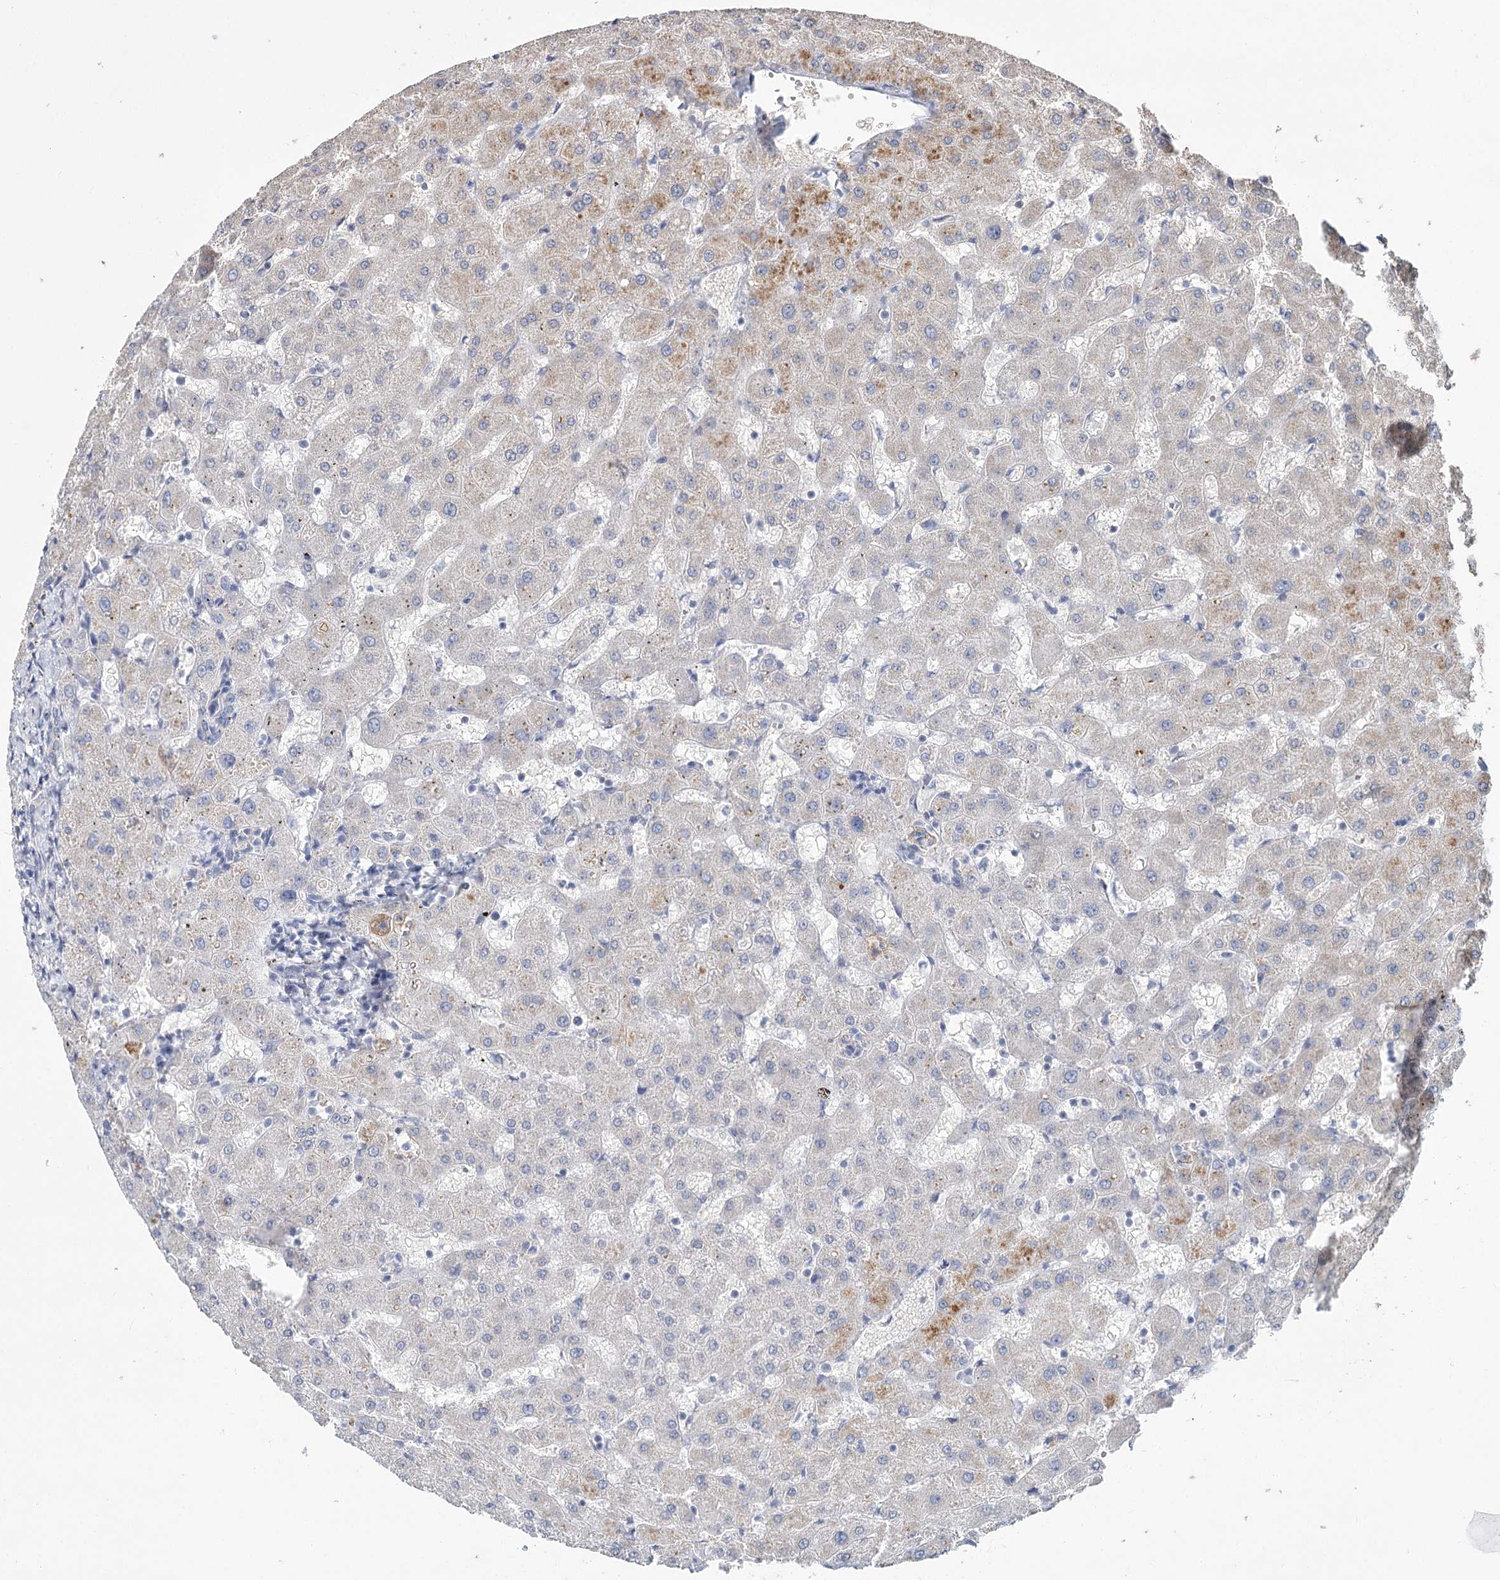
{"staining": {"intensity": "negative", "quantity": "none", "location": "none"}, "tissue": "liver", "cell_type": "Cholangiocytes", "image_type": "normal", "snomed": [{"axis": "morphology", "description": "Normal tissue, NOS"}, {"axis": "topography", "description": "Liver"}], "caption": "IHC histopathology image of unremarkable liver stained for a protein (brown), which displays no expression in cholangiocytes.", "gene": "ARHGAP44", "patient": {"sex": "female", "age": 63}}